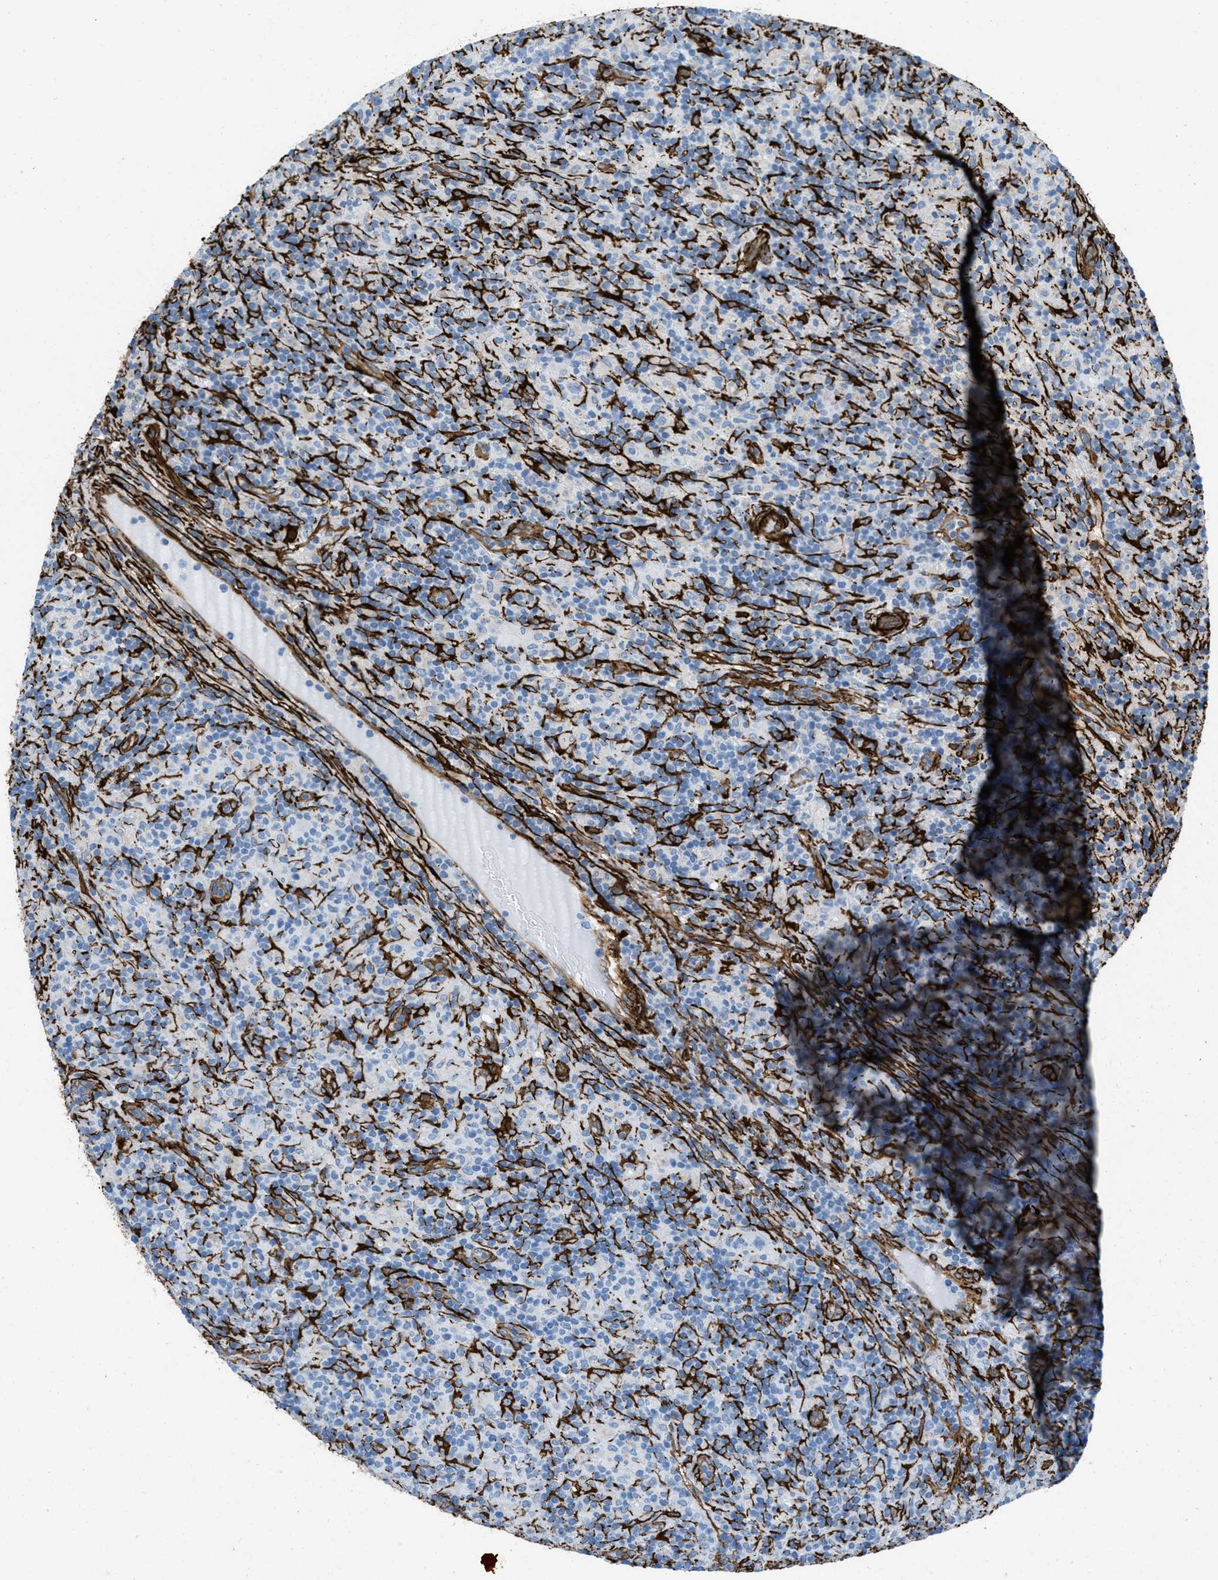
{"staining": {"intensity": "negative", "quantity": "none", "location": "none"}, "tissue": "lymphoma", "cell_type": "Tumor cells", "image_type": "cancer", "snomed": [{"axis": "morphology", "description": "Hodgkin's disease, NOS"}, {"axis": "topography", "description": "Lymph node"}], "caption": "Immunohistochemistry (IHC) of human lymphoma exhibits no positivity in tumor cells. (Brightfield microscopy of DAB IHC at high magnification).", "gene": "CALD1", "patient": {"sex": "male", "age": 70}}